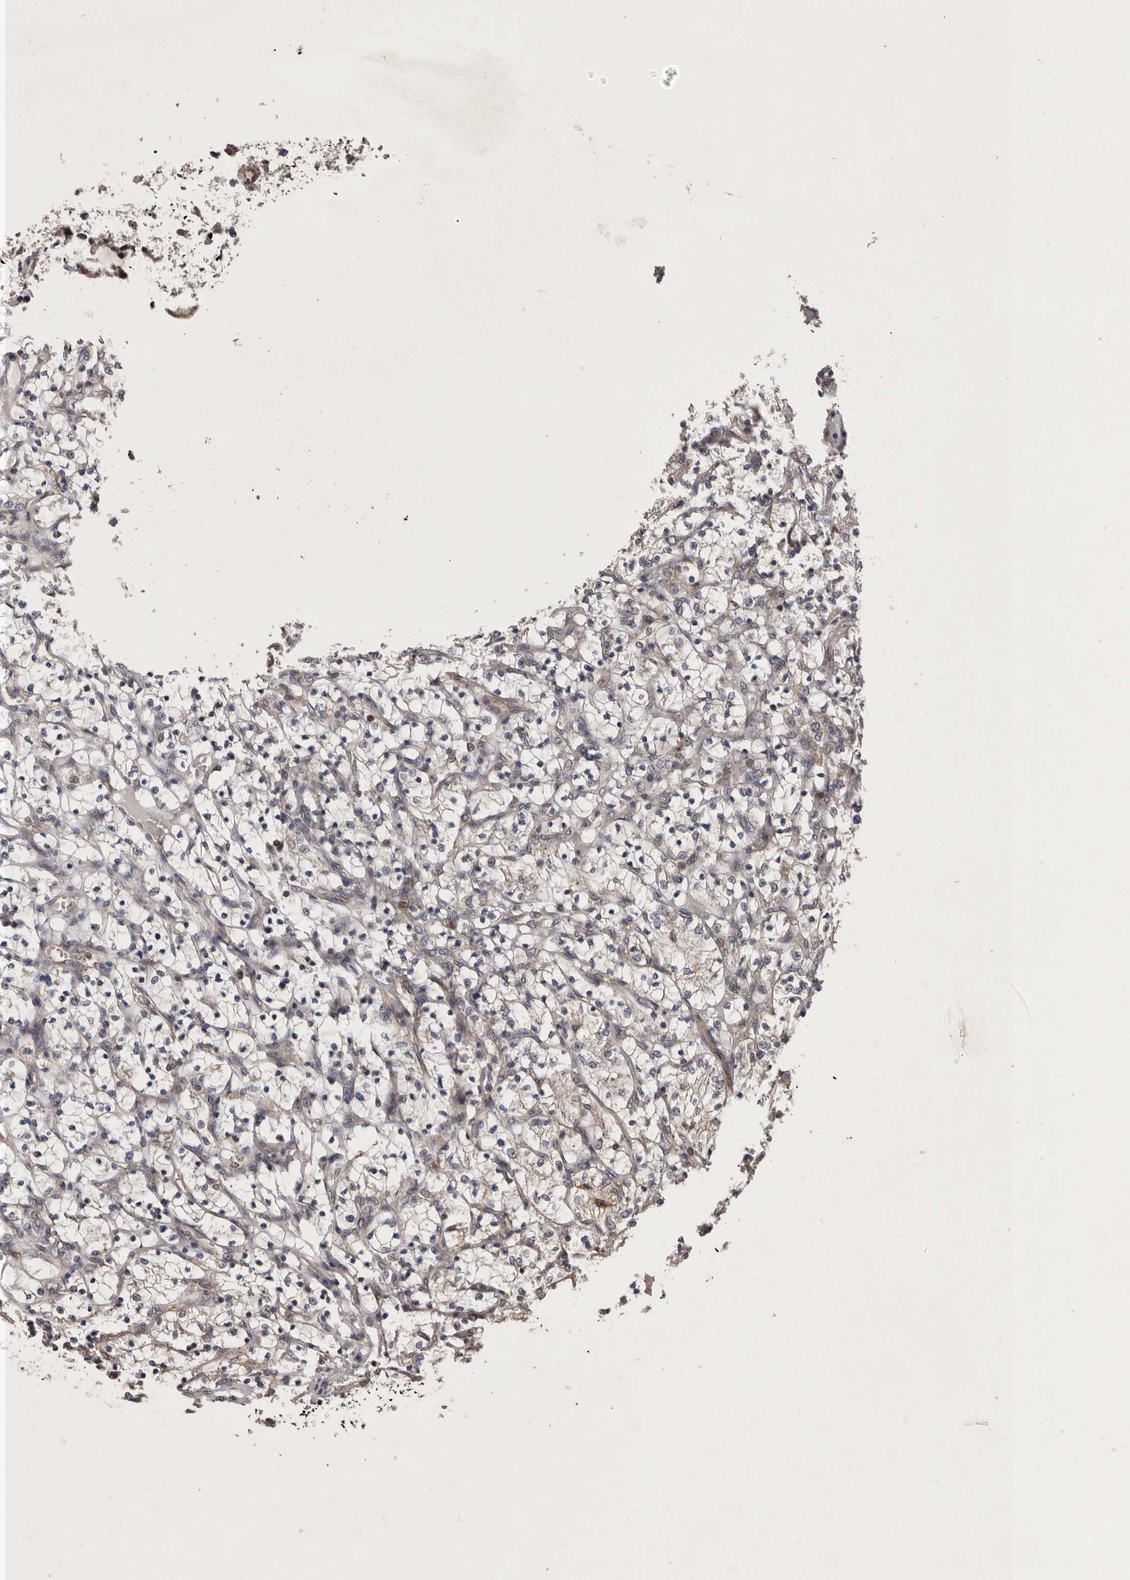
{"staining": {"intensity": "negative", "quantity": "none", "location": "none"}, "tissue": "renal cancer", "cell_type": "Tumor cells", "image_type": "cancer", "snomed": [{"axis": "morphology", "description": "Adenocarcinoma, NOS"}, {"axis": "topography", "description": "Kidney"}], "caption": "This is an immunohistochemistry (IHC) micrograph of human renal cancer (adenocarcinoma). There is no positivity in tumor cells.", "gene": "GADD45B", "patient": {"sex": "female", "age": 69}}